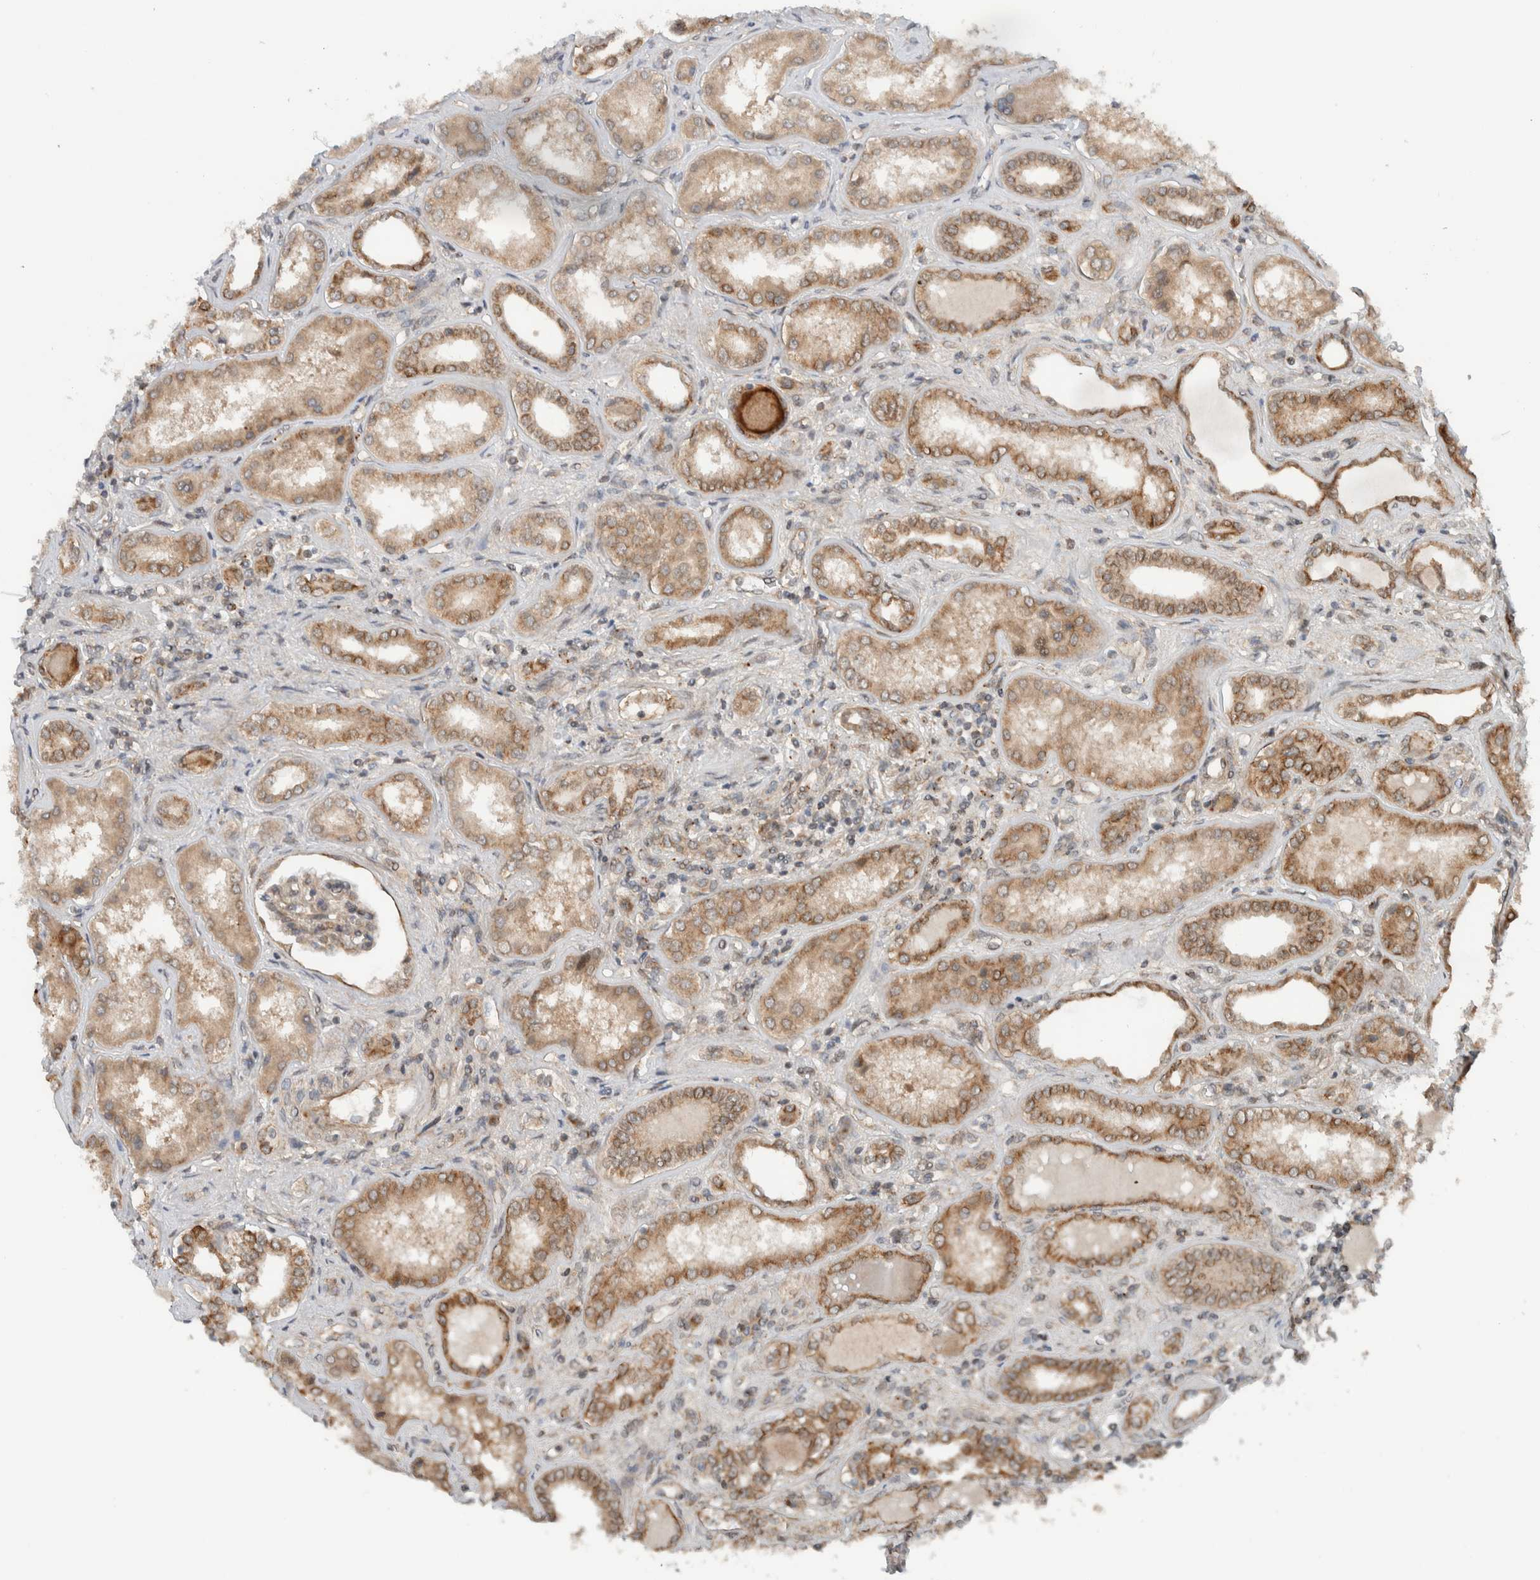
{"staining": {"intensity": "weak", "quantity": ">75%", "location": "cytoplasmic/membranous"}, "tissue": "kidney", "cell_type": "Cells in glomeruli", "image_type": "normal", "snomed": [{"axis": "morphology", "description": "Normal tissue, NOS"}, {"axis": "topography", "description": "Kidney"}], "caption": "Cells in glomeruli show low levels of weak cytoplasmic/membranous staining in approximately >75% of cells in unremarkable kidney.", "gene": "KLHL6", "patient": {"sex": "female", "age": 56}}